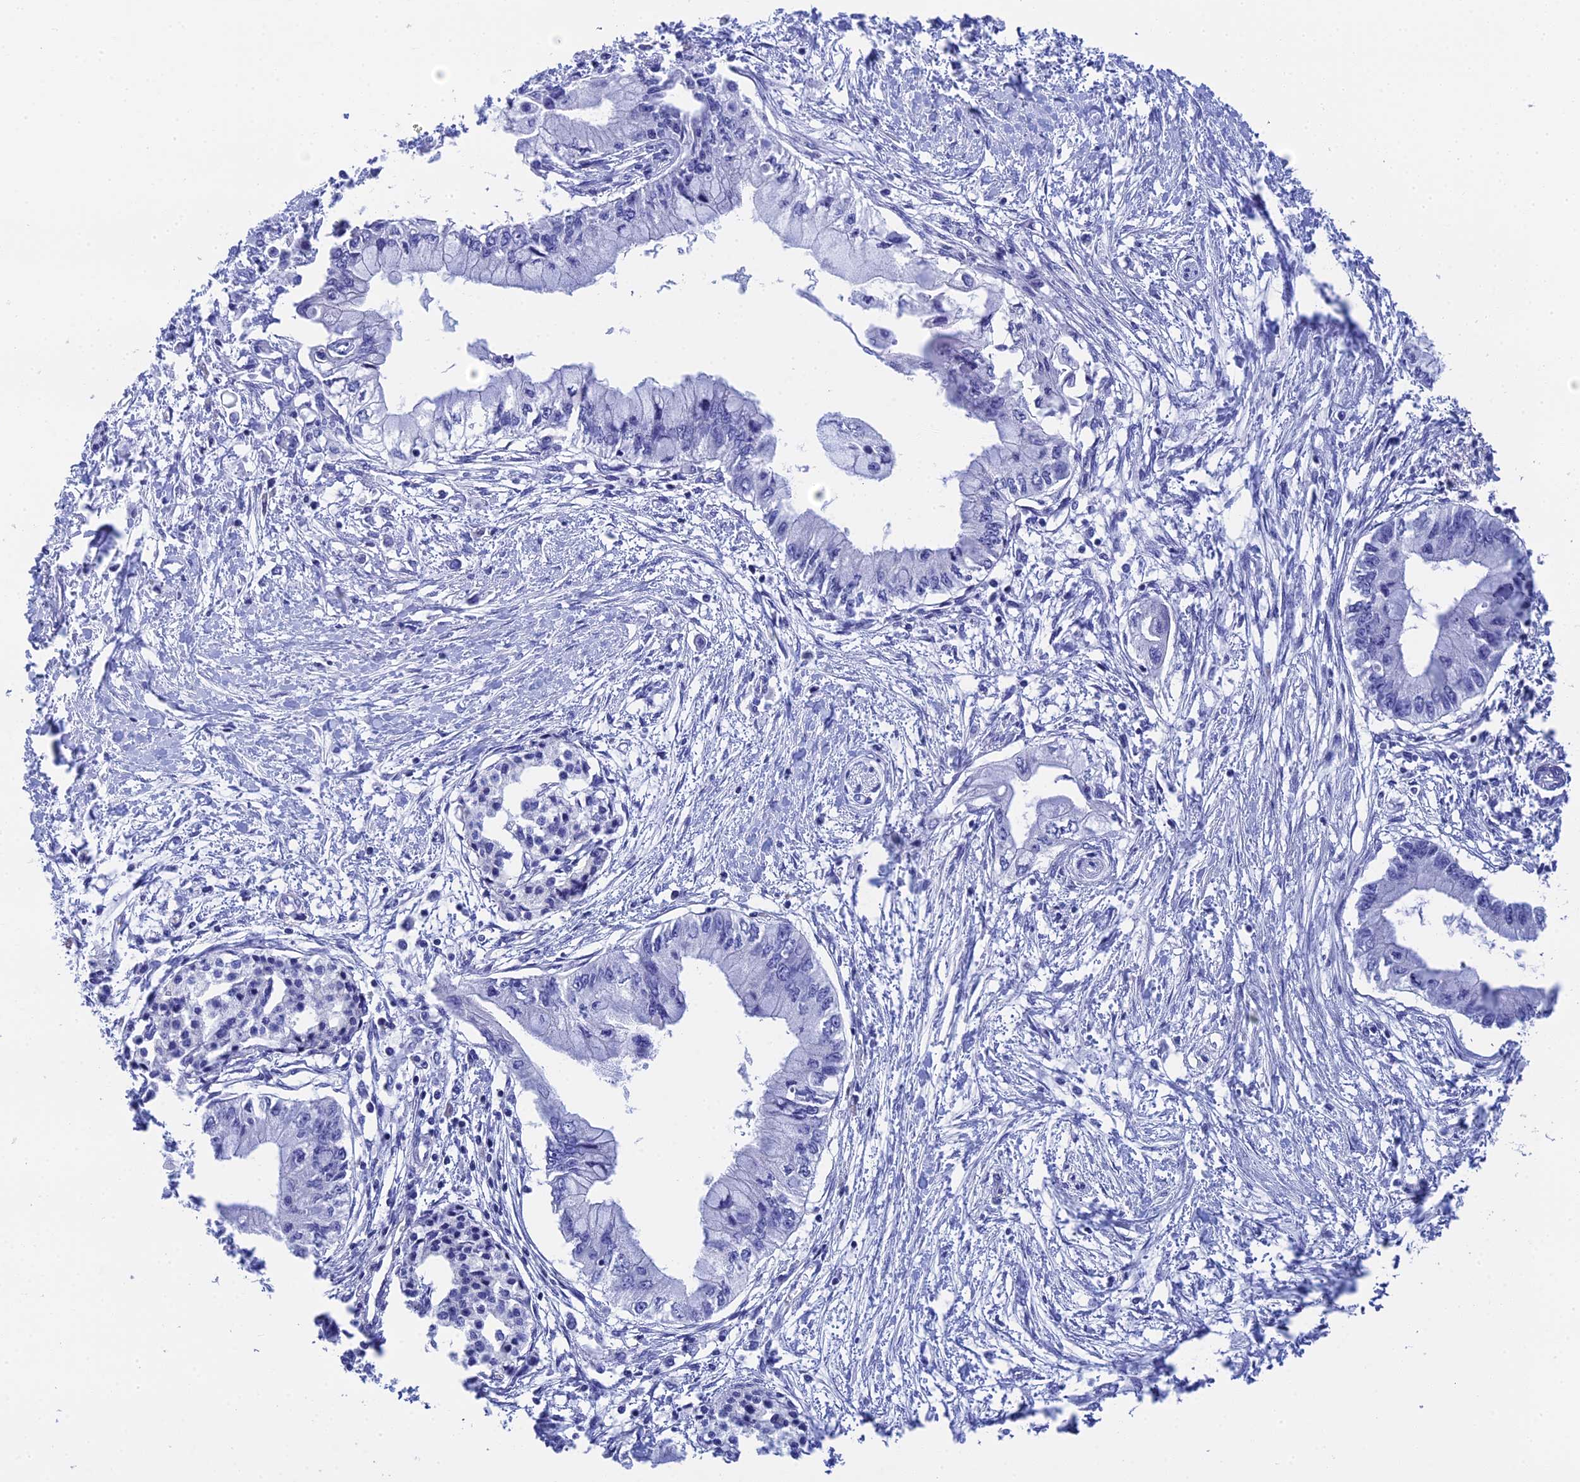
{"staining": {"intensity": "negative", "quantity": "none", "location": "none"}, "tissue": "pancreatic cancer", "cell_type": "Tumor cells", "image_type": "cancer", "snomed": [{"axis": "morphology", "description": "Adenocarcinoma, NOS"}, {"axis": "topography", "description": "Pancreas"}], "caption": "Image shows no significant protein expression in tumor cells of adenocarcinoma (pancreatic).", "gene": "TEX101", "patient": {"sex": "male", "age": 48}}